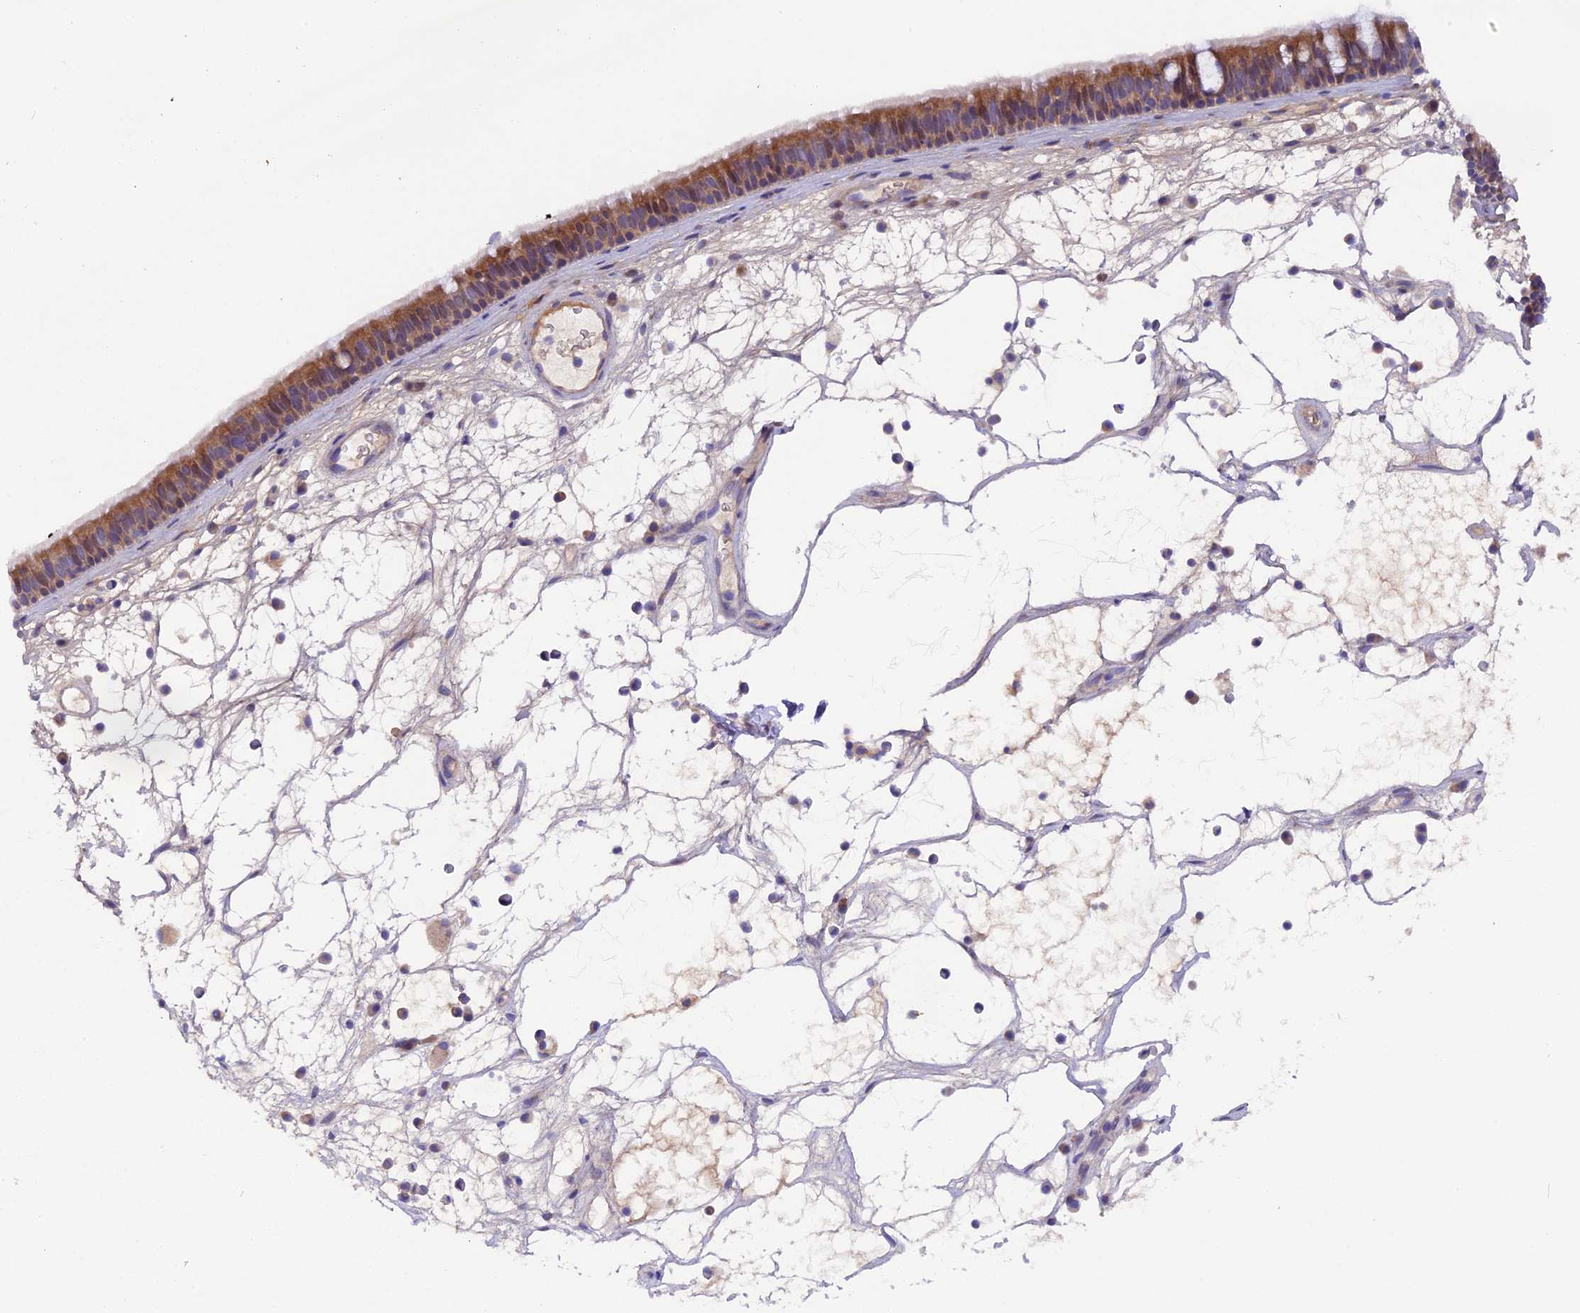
{"staining": {"intensity": "moderate", "quantity": ">75%", "location": "cytoplasmic/membranous"}, "tissue": "nasopharynx", "cell_type": "Respiratory epithelial cells", "image_type": "normal", "snomed": [{"axis": "morphology", "description": "Normal tissue, NOS"}, {"axis": "morphology", "description": "Inflammation, NOS"}, {"axis": "morphology", "description": "Malignant melanoma, Metastatic site"}, {"axis": "topography", "description": "Nasopharynx"}], "caption": "High-magnification brightfield microscopy of benign nasopharynx stained with DAB (brown) and counterstained with hematoxylin (blue). respiratory epithelial cells exhibit moderate cytoplasmic/membranous expression is seen in about>75% of cells.", "gene": "PIGU", "patient": {"sex": "male", "age": 70}}